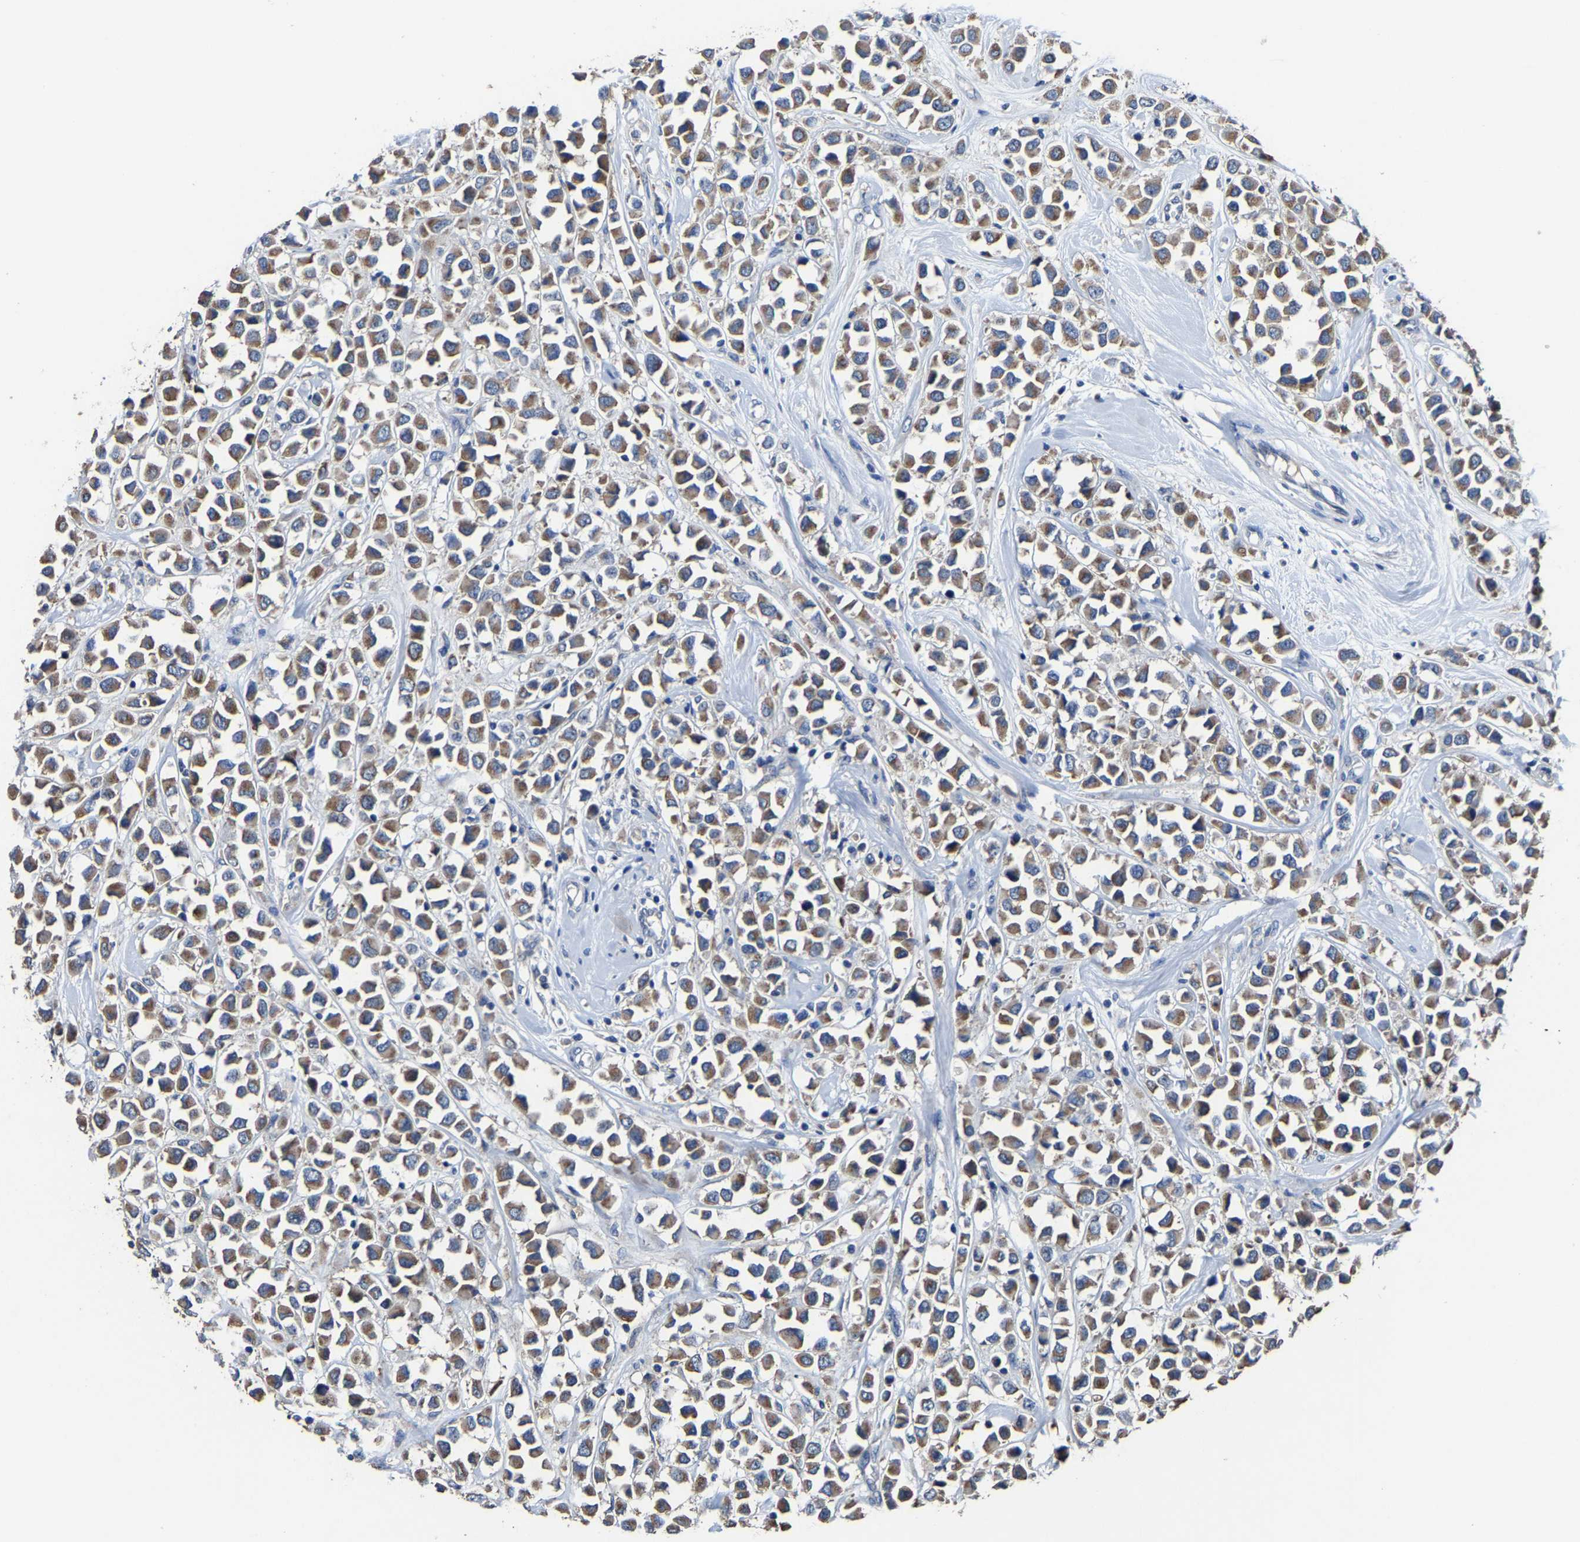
{"staining": {"intensity": "moderate", "quantity": ">75%", "location": "cytoplasmic/membranous"}, "tissue": "breast cancer", "cell_type": "Tumor cells", "image_type": "cancer", "snomed": [{"axis": "morphology", "description": "Duct carcinoma"}, {"axis": "topography", "description": "Breast"}], "caption": "Protein staining demonstrates moderate cytoplasmic/membranous expression in approximately >75% of tumor cells in breast cancer.", "gene": "EBAG9", "patient": {"sex": "female", "age": 61}}